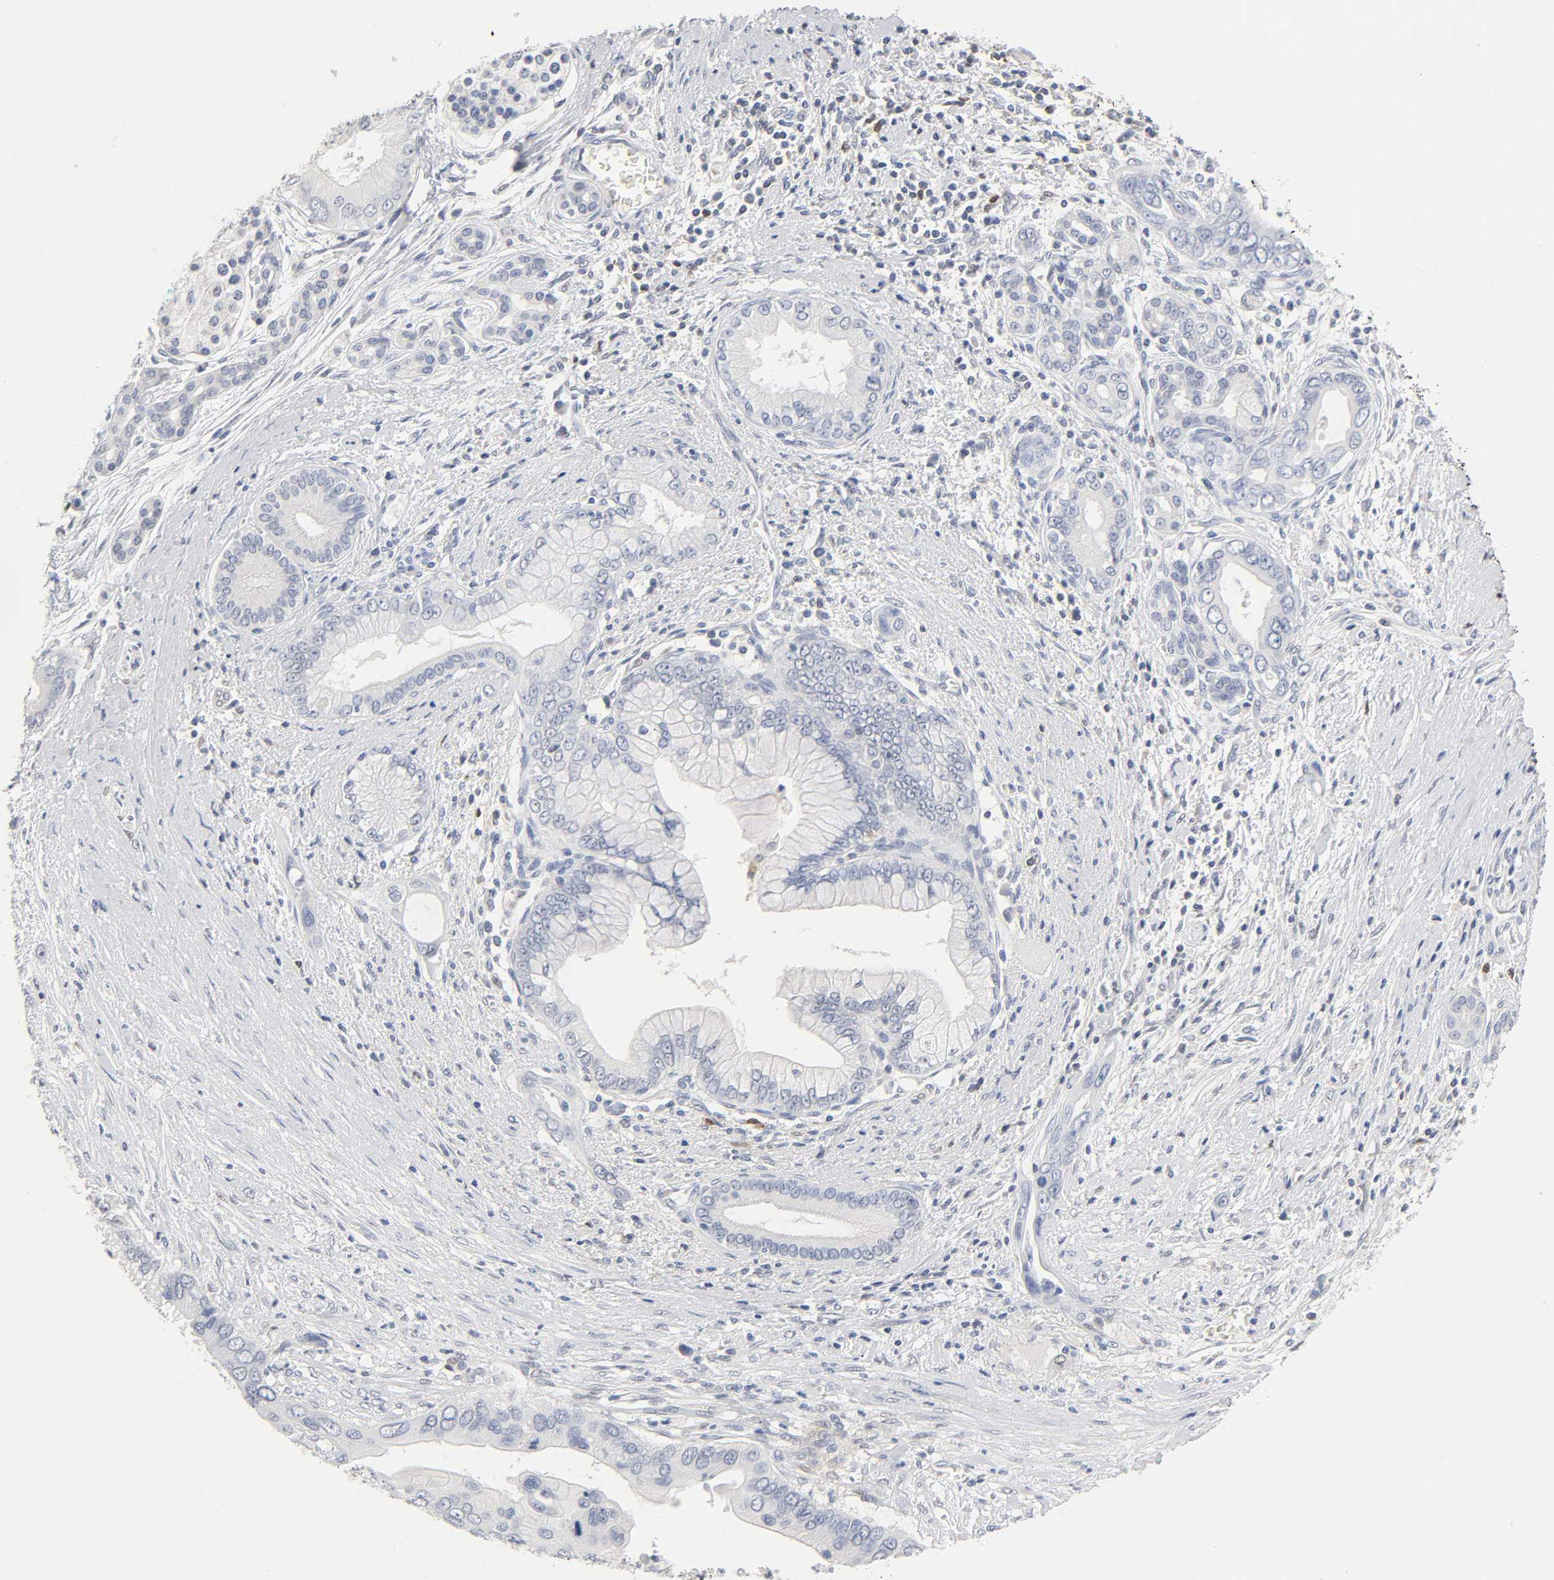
{"staining": {"intensity": "negative", "quantity": "none", "location": "none"}, "tissue": "pancreatic cancer", "cell_type": "Tumor cells", "image_type": "cancer", "snomed": [{"axis": "morphology", "description": "Adenocarcinoma, NOS"}, {"axis": "topography", "description": "Pancreas"}], "caption": "Human adenocarcinoma (pancreatic) stained for a protein using immunohistochemistry displays no positivity in tumor cells.", "gene": "NFATC1", "patient": {"sex": "male", "age": 59}}